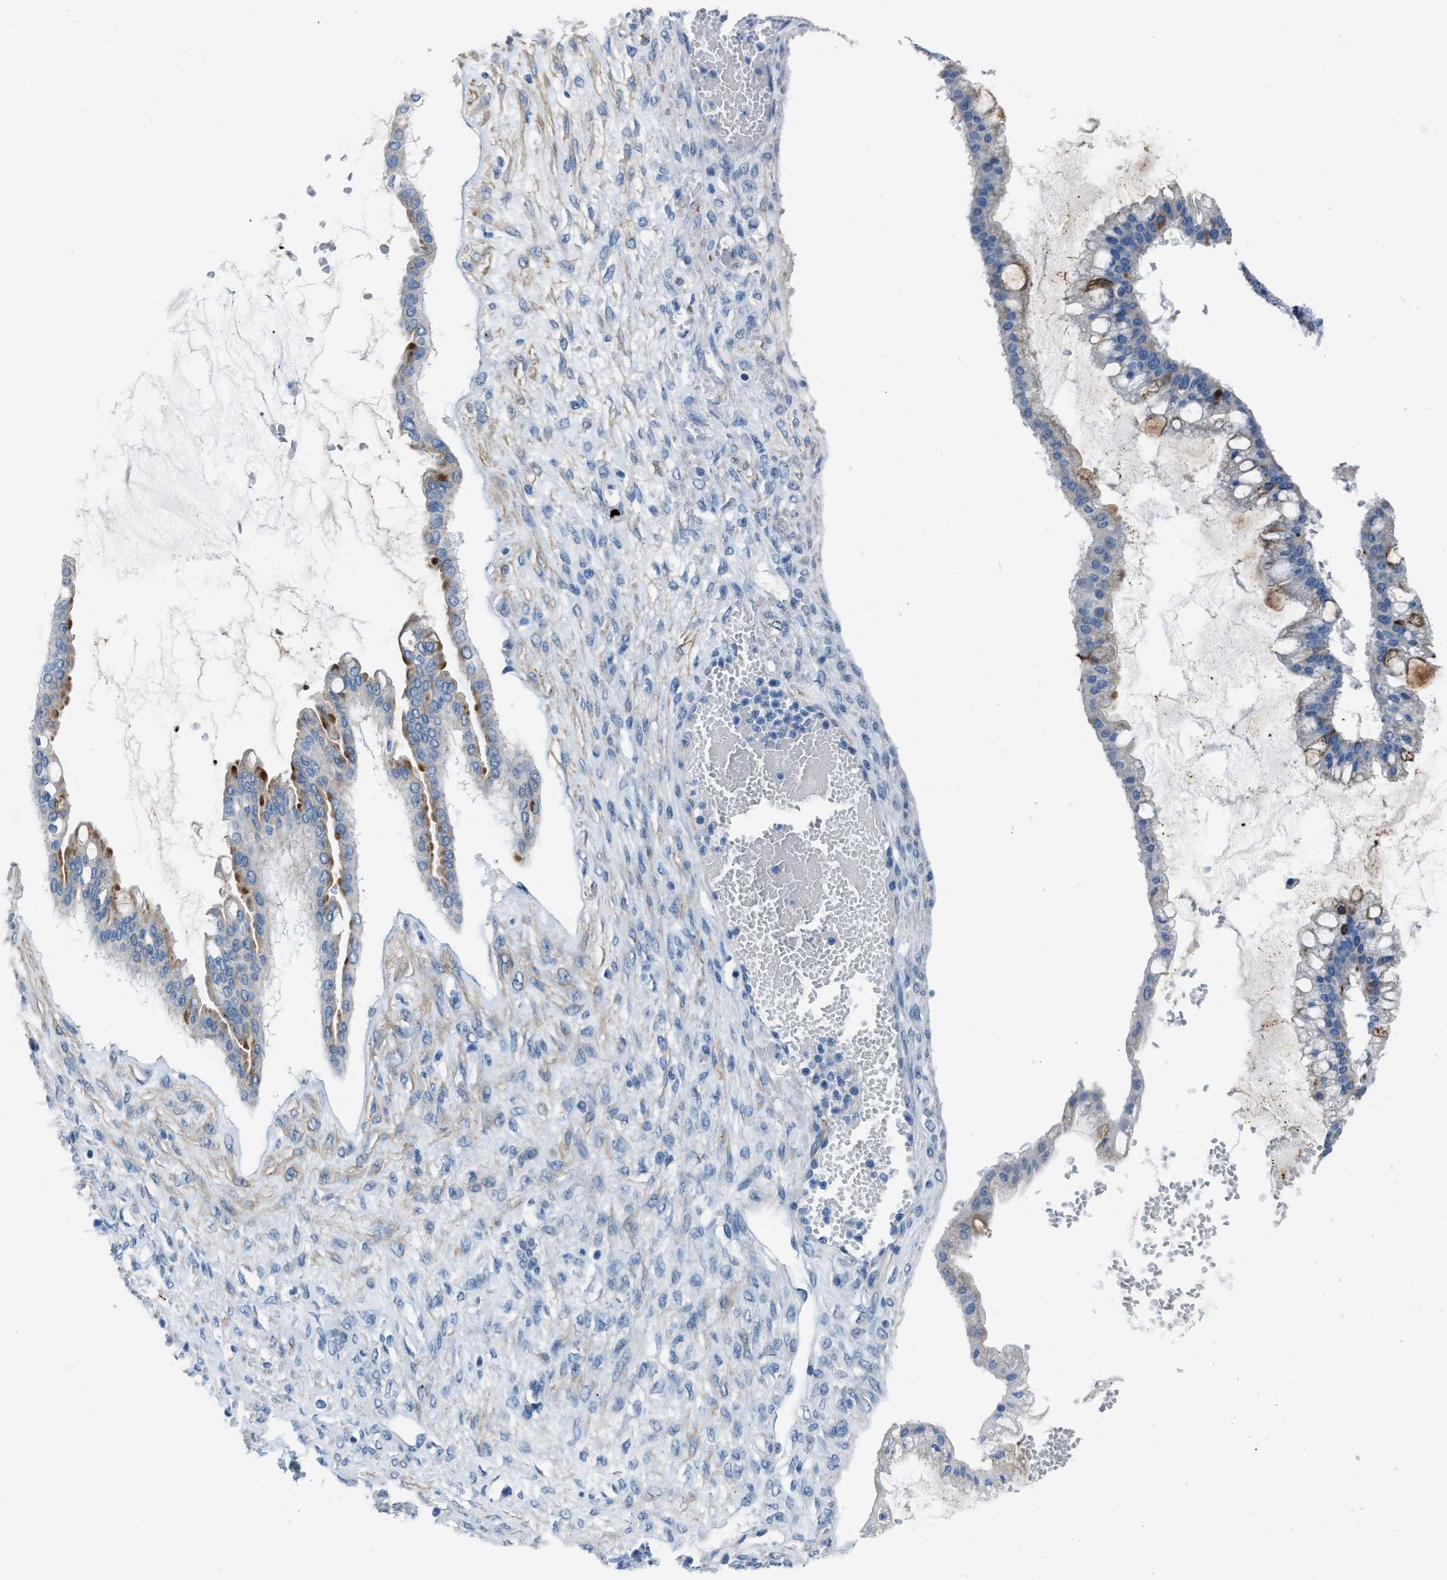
{"staining": {"intensity": "moderate", "quantity": "<25%", "location": "cytoplasmic/membranous"}, "tissue": "ovarian cancer", "cell_type": "Tumor cells", "image_type": "cancer", "snomed": [{"axis": "morphology", "description": "Cystadenocarcinoma, mucinous, NOS"}, {"axis": "topography", "description": "Ovary"}], "caption": "Human mucinous cystadenocarcinoma (ovarian) stained for a protein (brown) displays moderate cytoplasmic/membranous positive expression in approximately <25% of tumor cells.", "gene": "SPATC1L", "patient": {"sex": "female", "age": 73}}